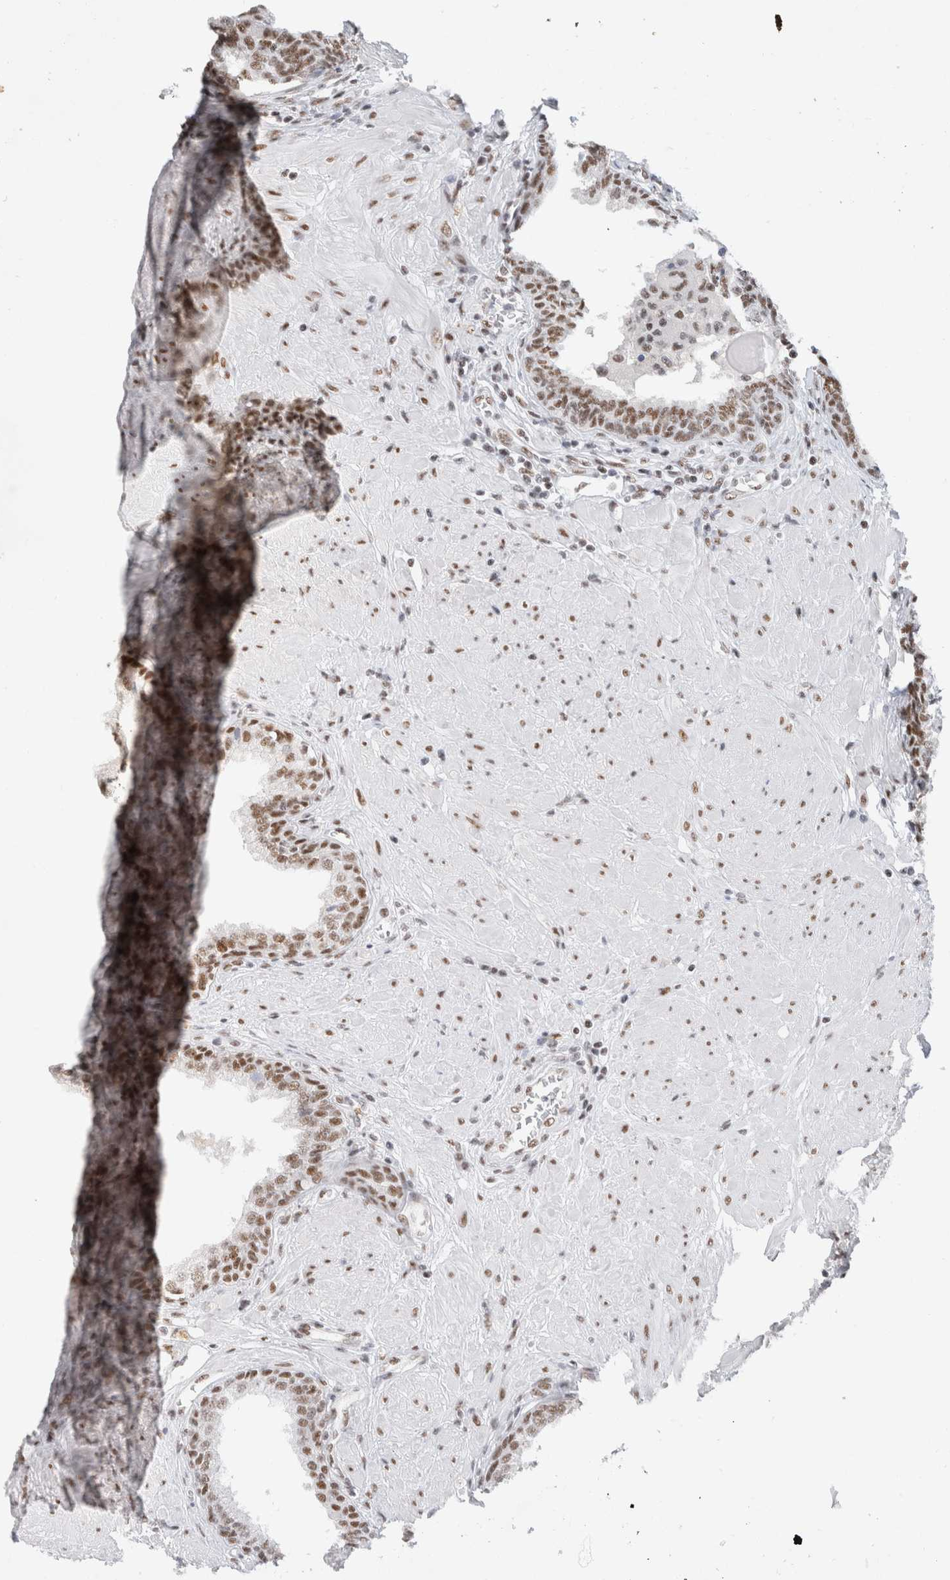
{"staining": {"intensity": "moderate", "quantity": ">75%", "location": "nuclear"}, "tissue": "prostate", "cell_type": "Glandular cells", "image_type": "normal", "snomed": [{"axis": "morphology", "description": "Normal tissue, NOS"}, {"axis": "topography", "description": "Prostate"}], "caption": "Human prostate stained with a protein marker displays moderate staining in glandular cells.", "gene": "COPS7A", "patient": {"sex": "male", "age": 51}}